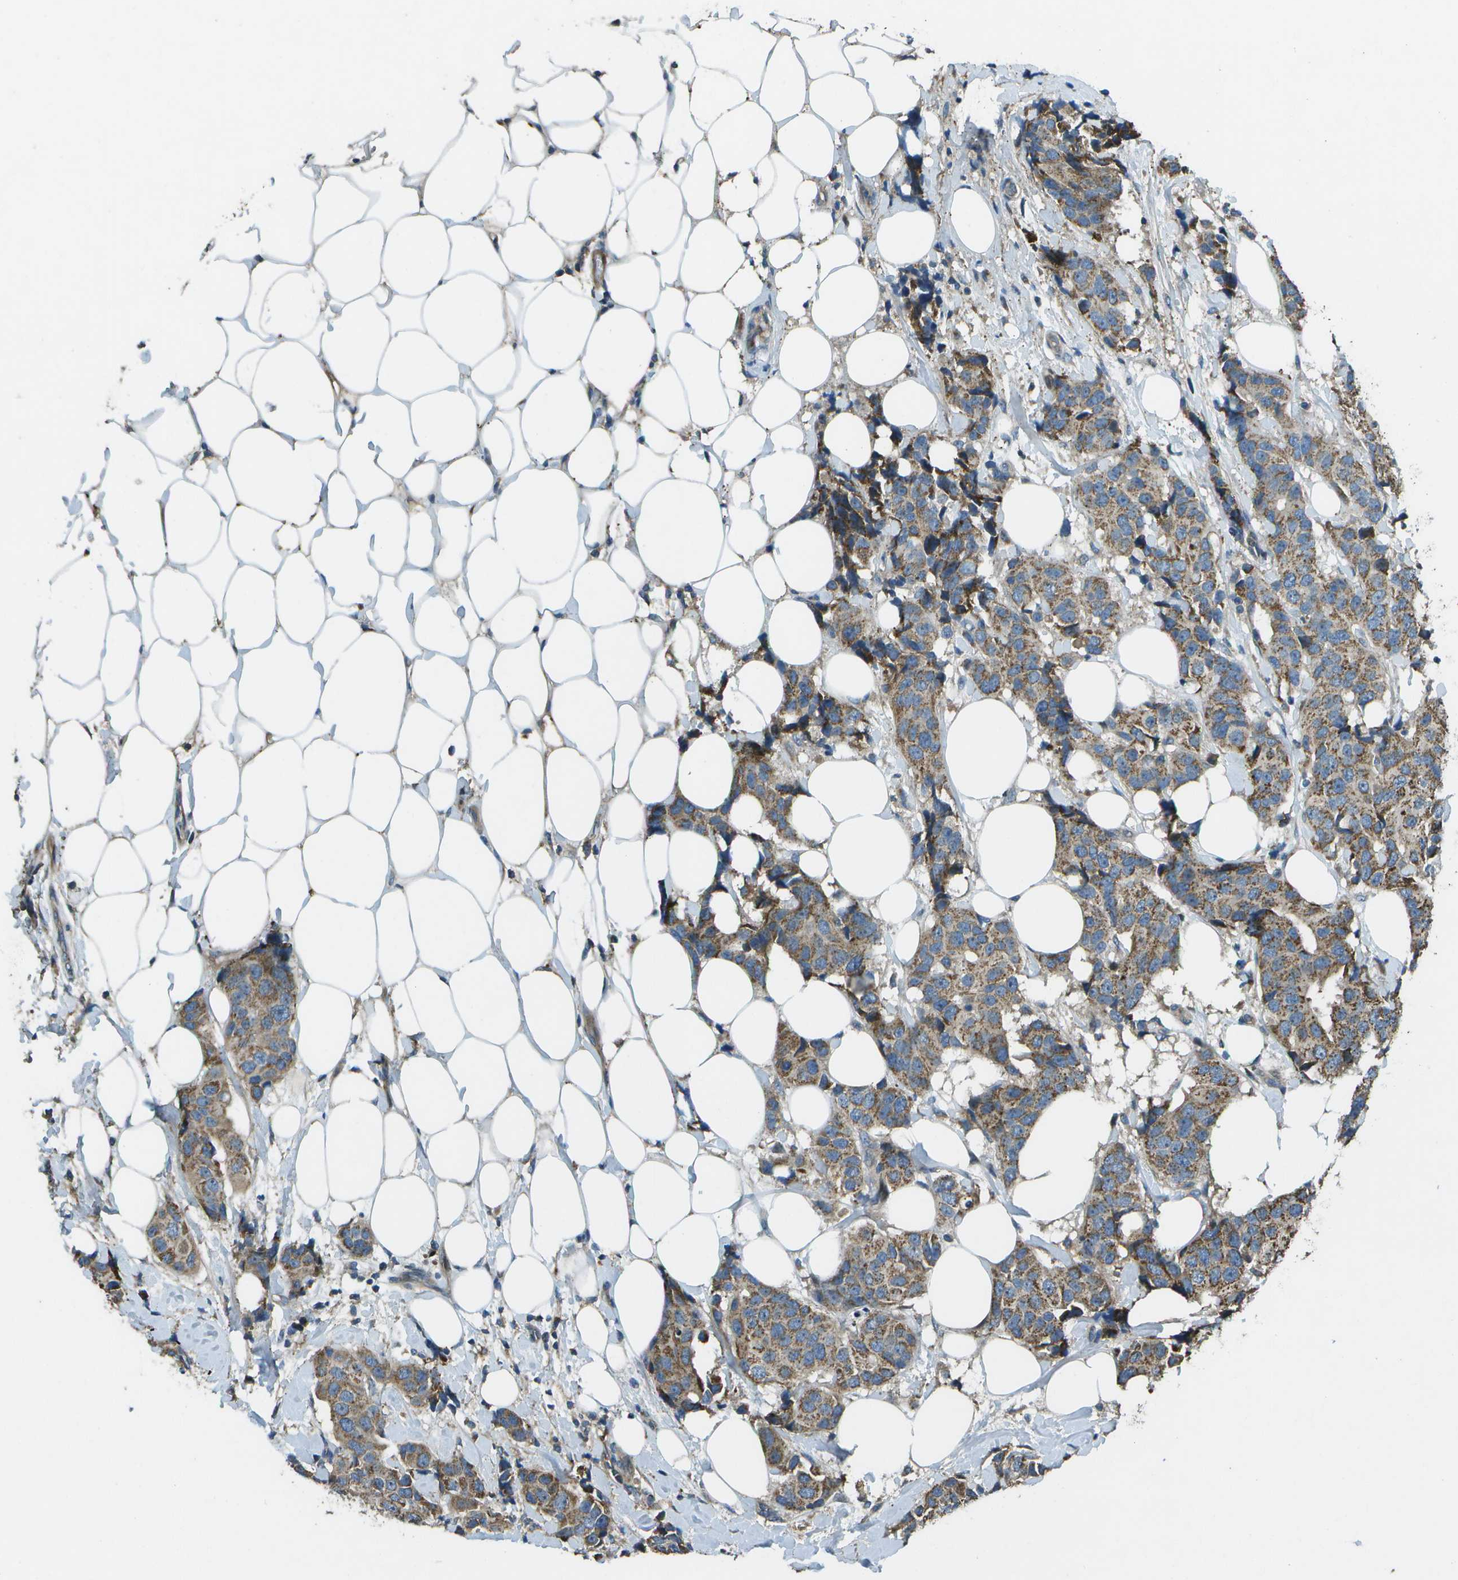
{"staining": {"intensity": "moderate", "quantity": ">75%", "location": "cytoplasmic/membranous"}, "tissue": "breast cancer", "cell_type": "Tumor cells", "image_type": "cancer", "snomed": [{"axis": "morphology", "description": "Normal tissue, NOS"}, {"axis": "morphology", "description": "Duct carcinoma"}, {"axis": "topography", "description": "Breast"}], "caption": "DAB immunohistochemical staining of breast cancer (infiltrating ductal carcinoma) exhibits moderate cytoplasmic/membranous protein staining in about >75% of tumor cells.", "gene": "PXYLP1", "patient": {"sex": "female", "age": 39}}